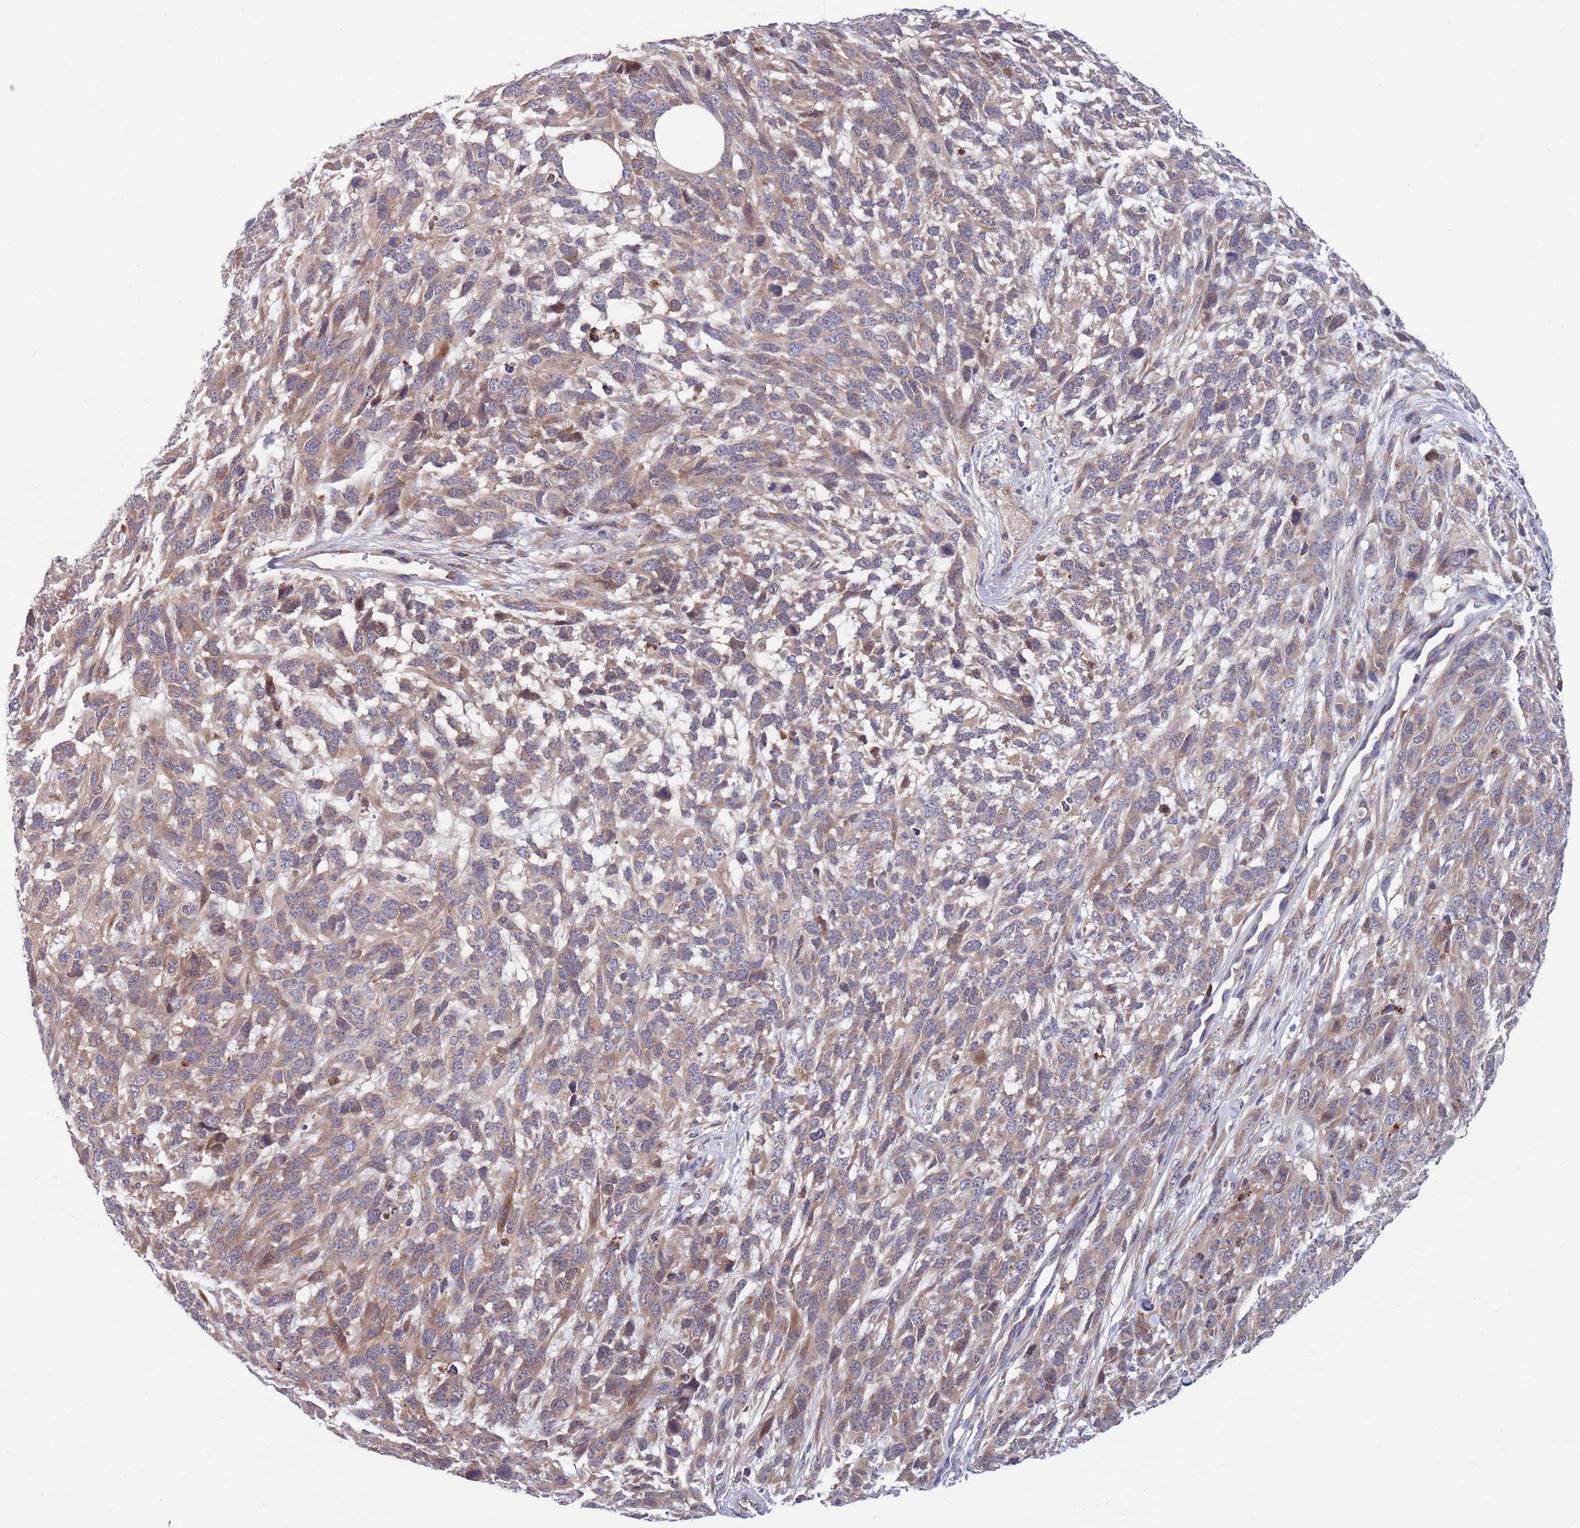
{"staining": {"intensity": "moderate", "quantity": ">75%", "location": "cytoplasmic/membranous"}, "tissue": "melanoma", "cell_type": "Tumor cells", "image_type": "cancer", "snomed": [{"axis": "morphology", "description": "Normal morphology"}, {"axis": "morphology", "description": "Malignant melanoma, NOS"}, {"axis": "topography", "description": "Skin"}], "caption": "This photomicrograph displays melanoma stained with immunohistochemistry (IHC) to label a protein in brown. The cytoplasmic/membranous of tumor cells show moderate positivity for the protein. Nuclei are counter-stained blue.", "gene": "KLHL29", "patient": {"sex": "female", "age": 72}}